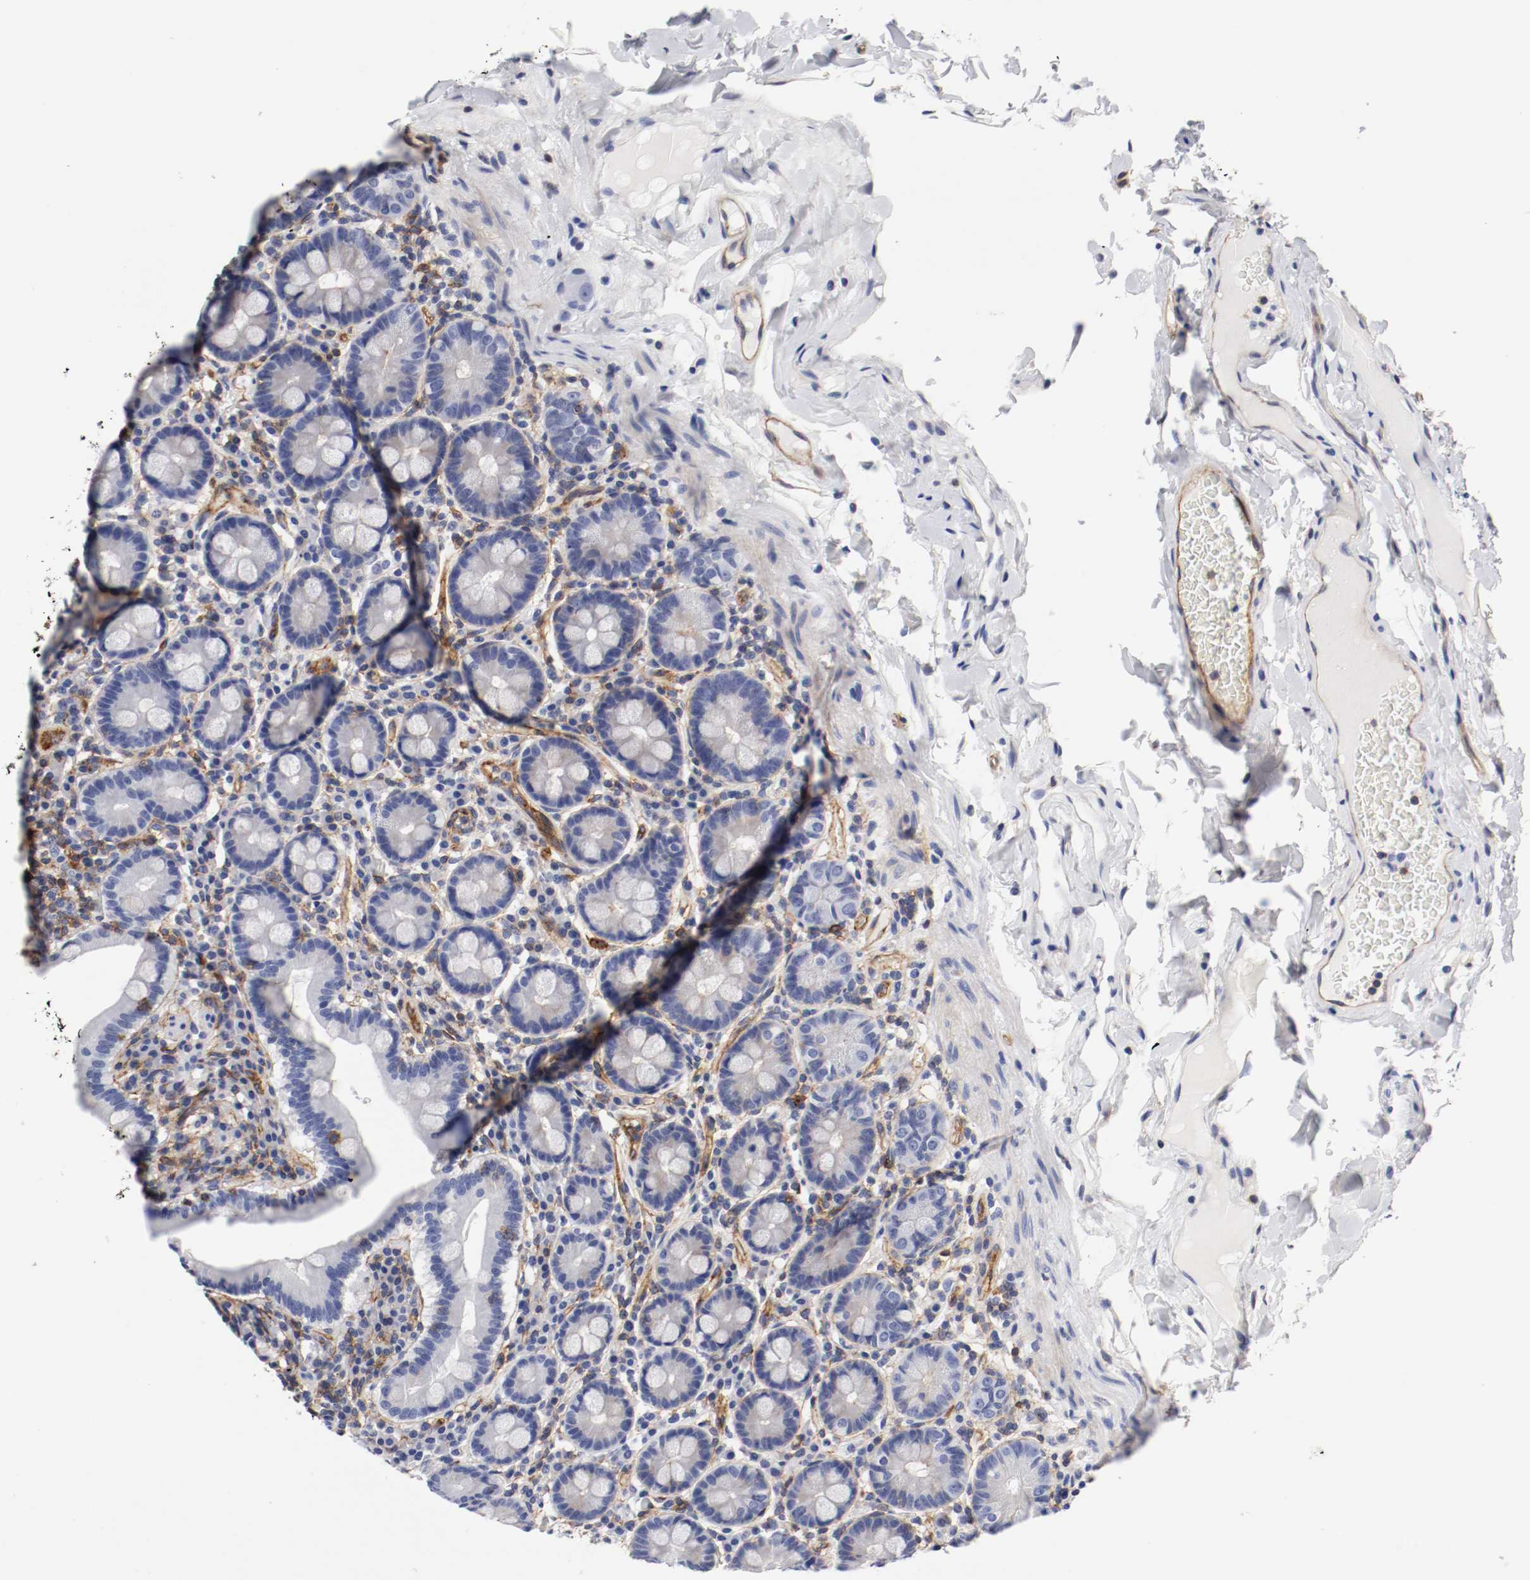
{"staining": {"intensity": "negative", "quantity": "none", "location": "none"}, "tissue": "duodenum", "cell_type": "Glandular cells", "image_type": "normal", "snomed": [{"axis": "morphology", "description": "Normal tissue, NOS"}, {"axis": "topography", "description": "Duodenum"}], "caption": "The IHC histopathology image has no significant expression in glandular cells of duodenum. The staining is performed using DAB (3,3'-diaminobenzidine) brown chromogen with nuclei counter-stained in using hematoxylin.", "gene": "IFITM1", "patient": {"sex": "male", "age": 50}}